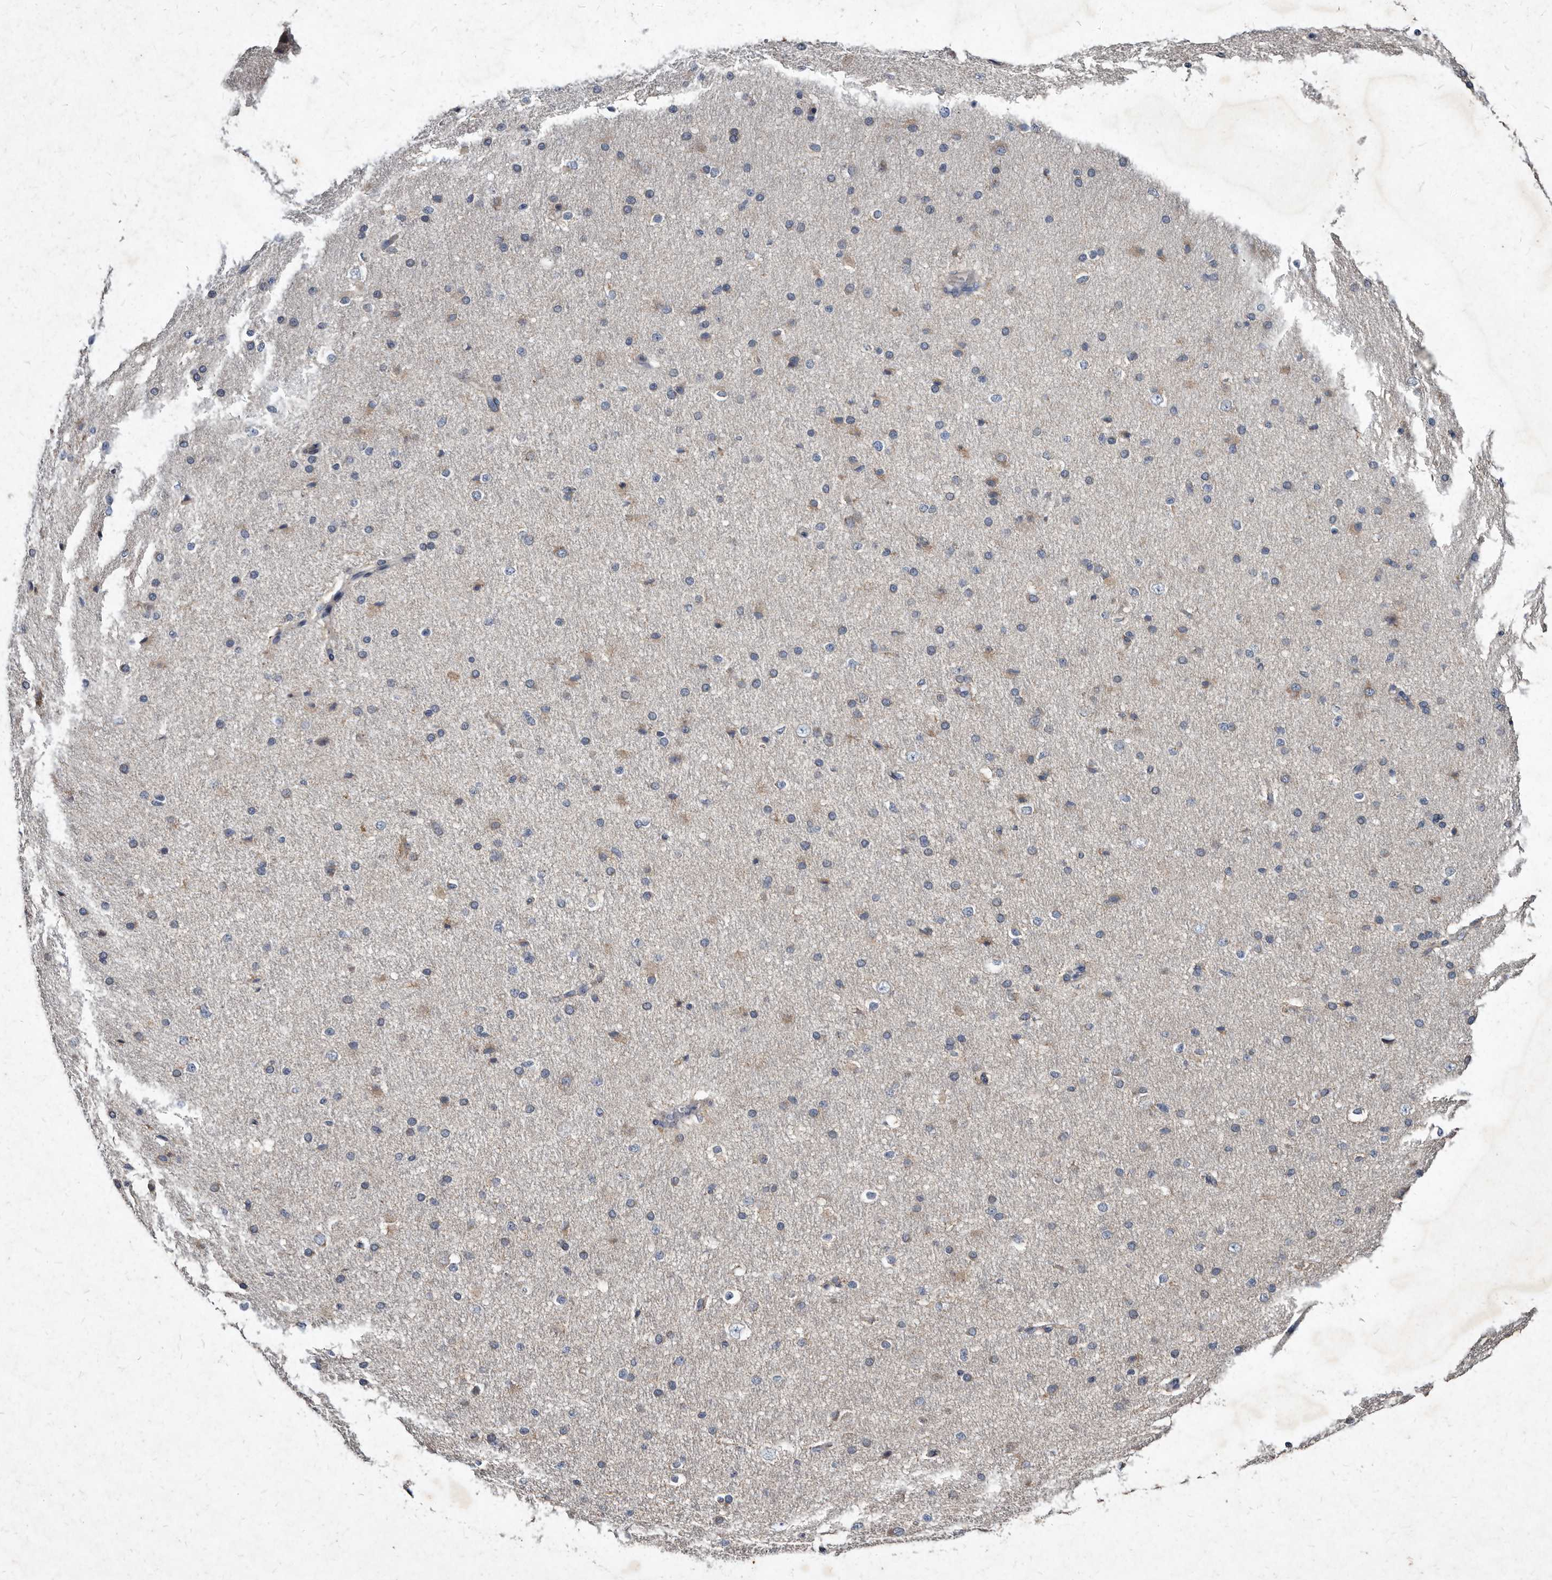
{"staining": {"intensity": "weak", "quantity": "25%-75%", "location": "cytoplasmic/membranous"}, "tissue": "cerebral cortex", "cell_type": "Endothelial cells", "image_type": "normal", "snomed": [{"axis": "morphology", "description": "Normal tissue, NOS"}, {"axis": "morphology", "description": "Developmental malformation"}, {"axis": "topography", "description": "Cerebral cortex"}], "caption": "Immunohistochemical staining of unremarkable cerebral cortex shows low levels of weak cytoplasmic/membranous staining in about 25%-75% of endothelial cells. The protein of interest is shown in brown color, while the nuclei are stained blue.", "gene": "YPEL1", "patient": {"sex": "female", "age": 30}}